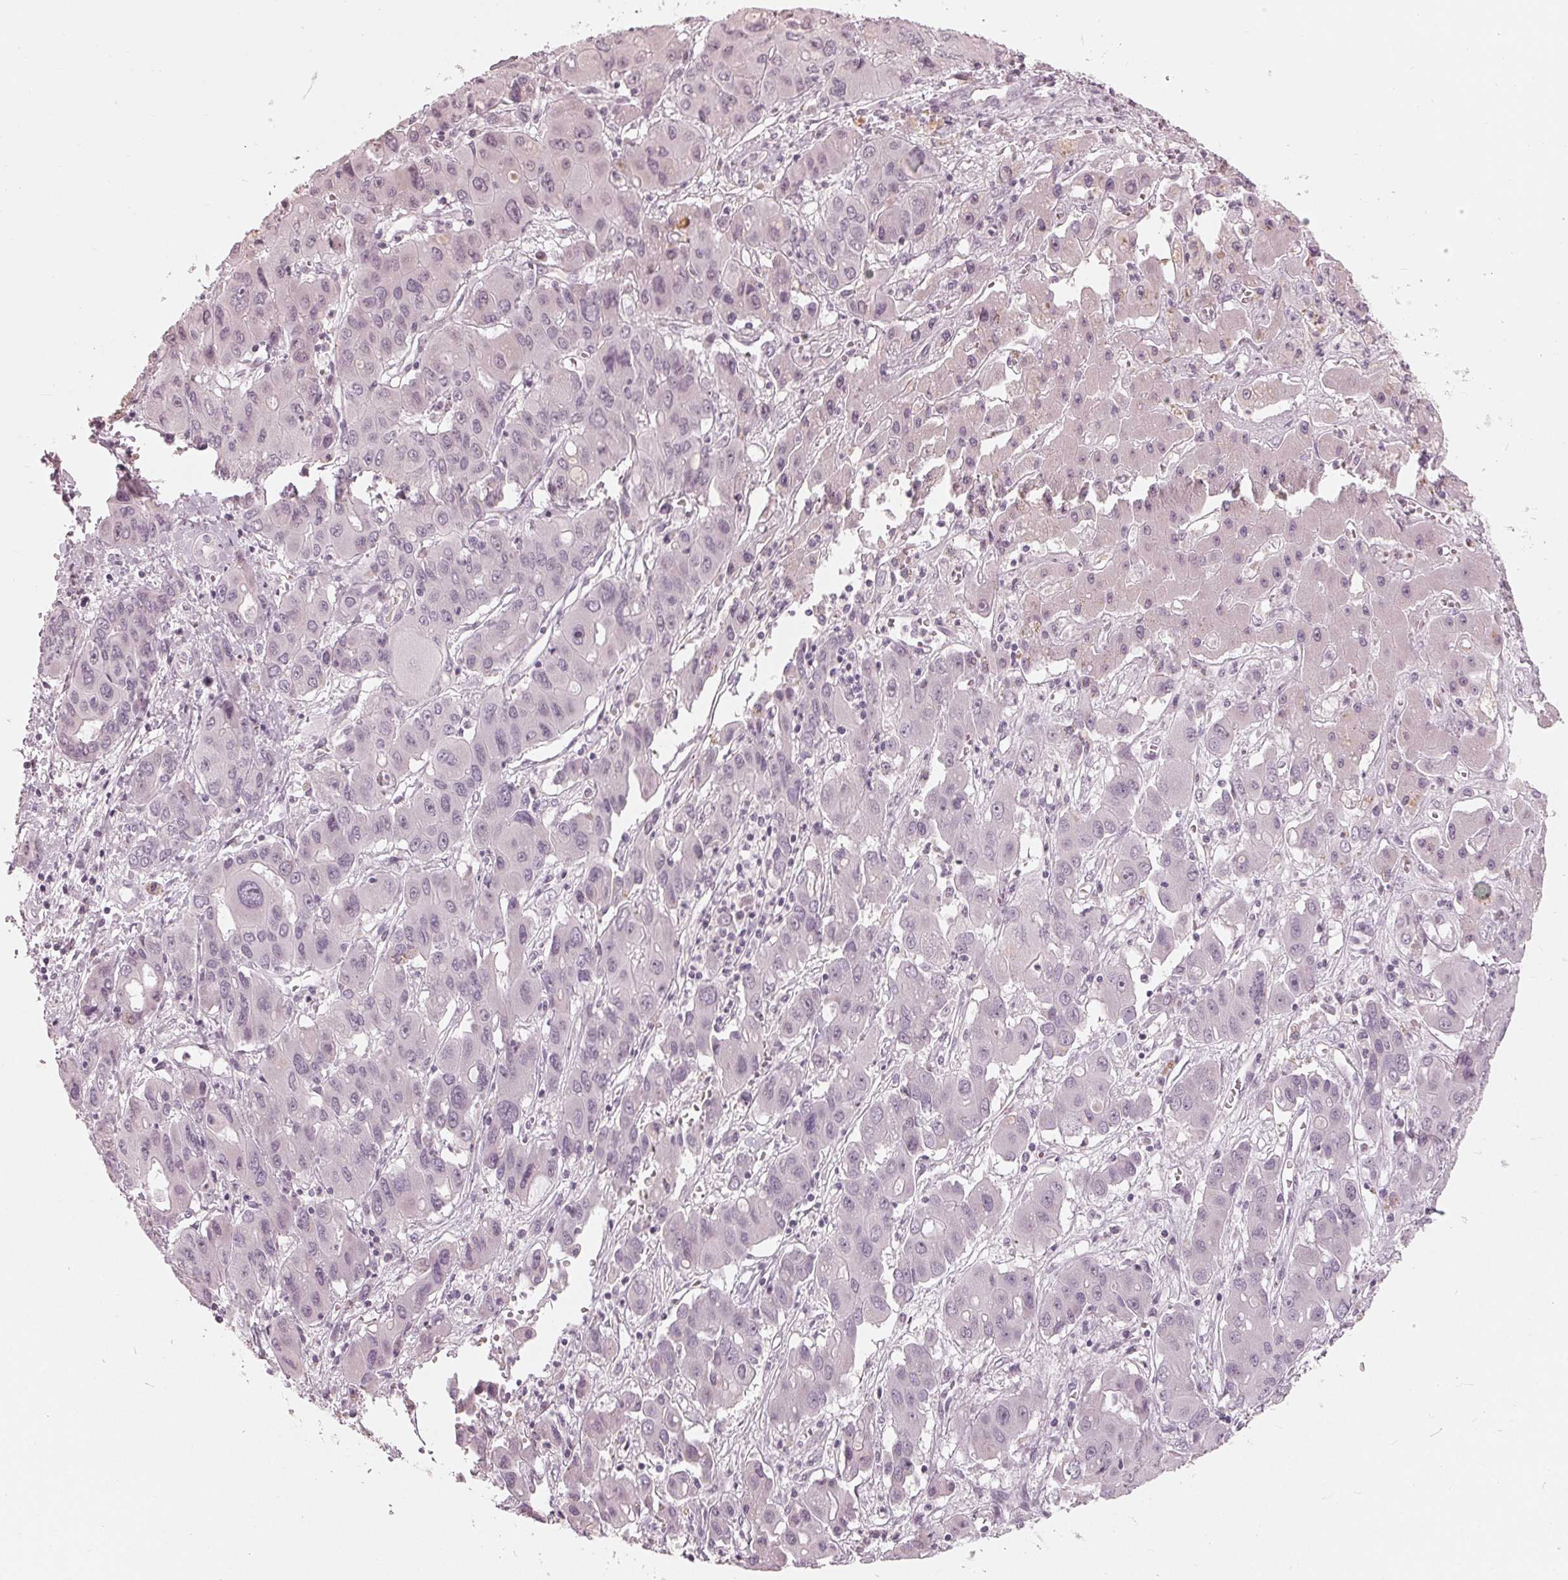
{"staining": {"intensity": "negative", "quantity": "none", "location": "none"}, "tissue": "liver cancer", "cell_type": "Tumor cells", "image_type": "cancer", "snomed": [{"axis": "morphology", "description": "Cholangiocarcinoma"}, {"axis": "topography", "description": "Liver"}], "caption": "Human cholangiocarcinoma (liver) stained for a protein using immunohistochemistry demonstrates no positivity in tumor cells.", "gene": "ADPRHL1", "patient": {"sex": "male", "age": 67}}